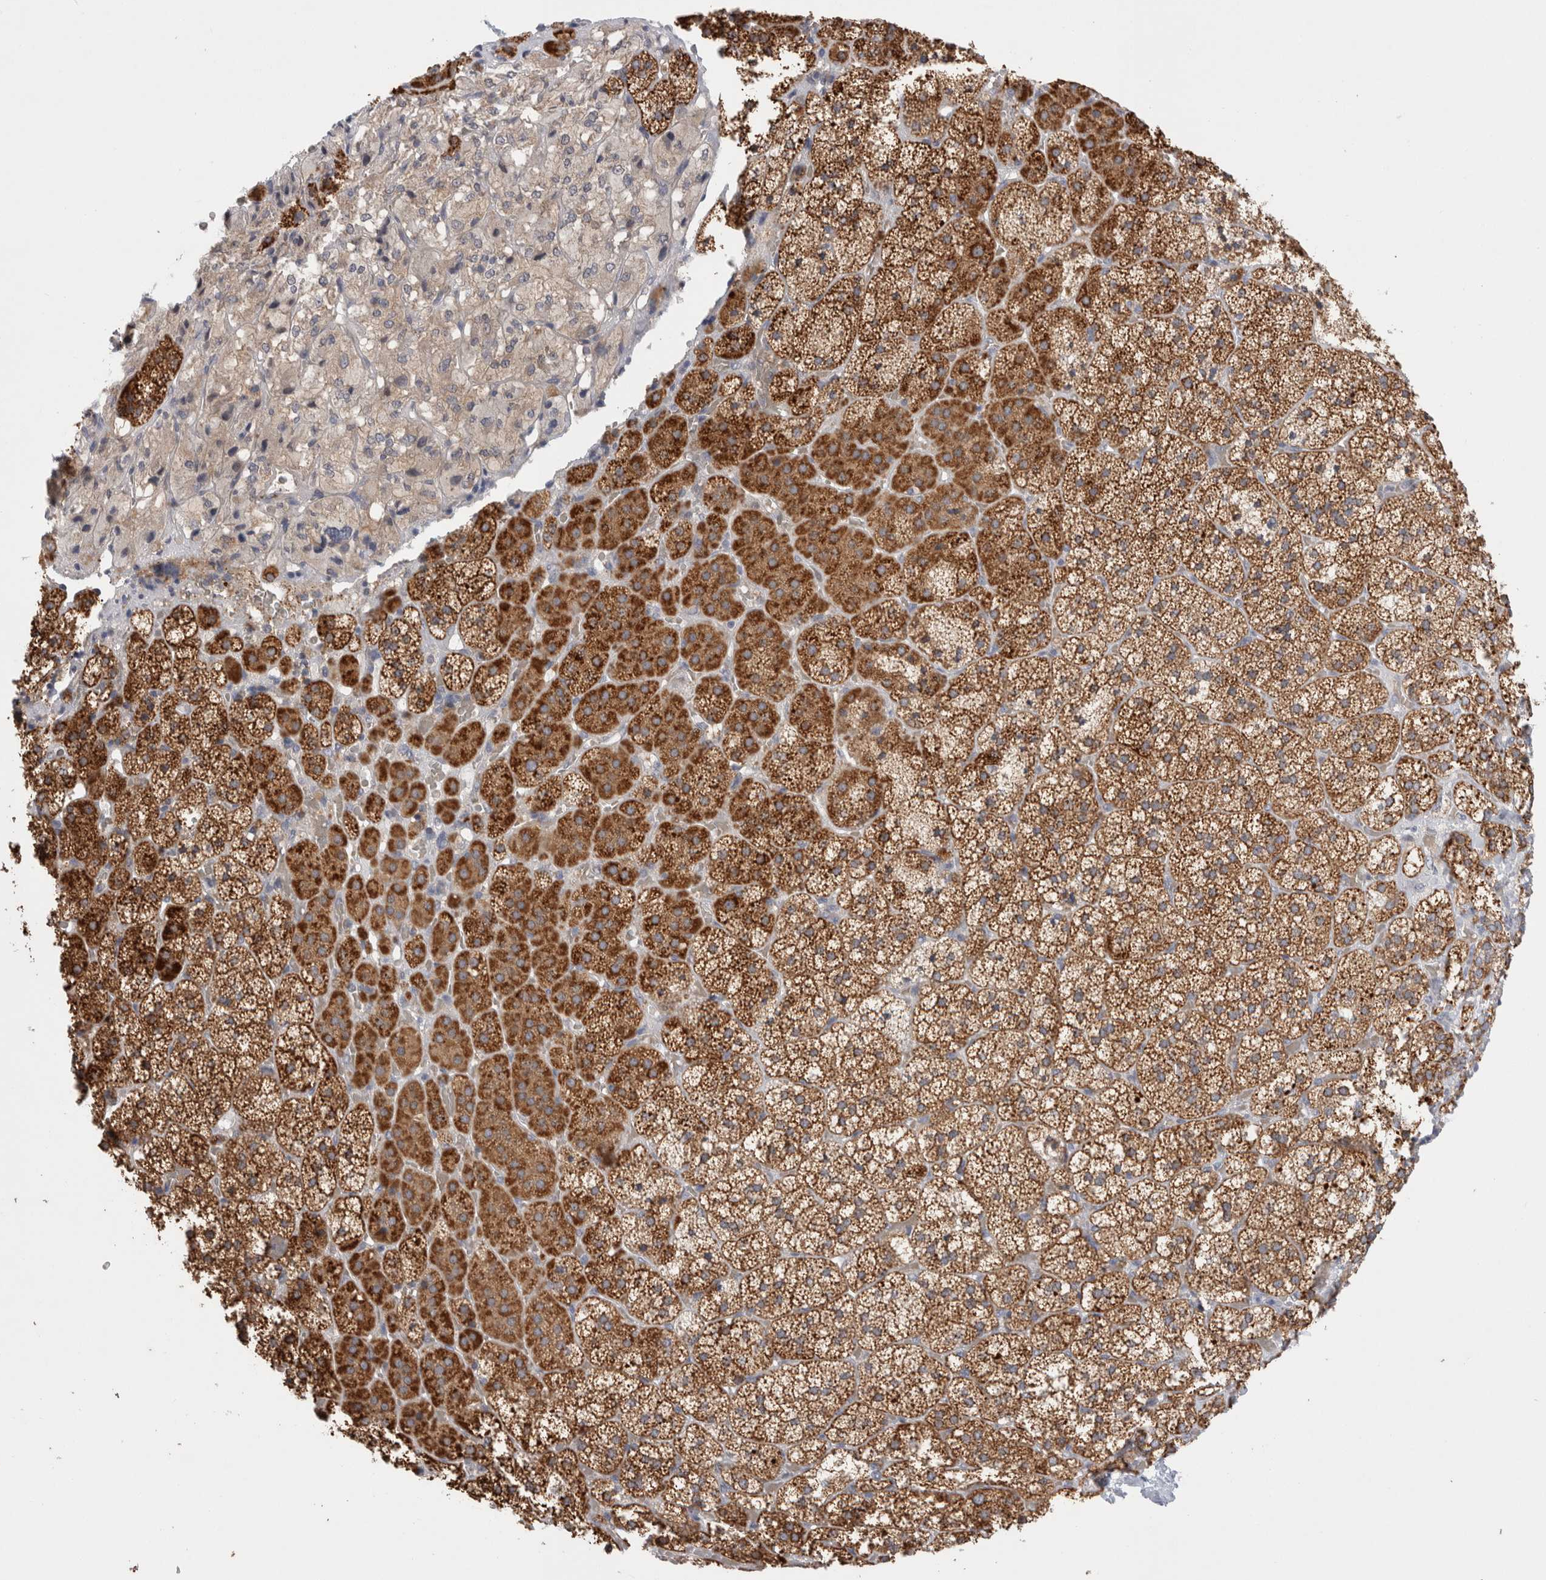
{"staining": {"intensity": "strong", "quantity": ">75%", "location": "cytoplasmic/membranous"}, "tissue": "adrenal gland", "cell_type": "Glandular cells", "image_type": "normal", "snomed": [{"axis": "morphology", "description": "Normal tissue, NOS"}, {"axis": "topography", "description": "Adrenal gland"}], "caption": "The photomicrograph demonstrates a brown stain indicating the presence of a protein in the cytoplasmic/membranous of glandular cells in adrenal gland.", "gene": "NDOR1", "patient": {"sex": "female", "age": 44}}